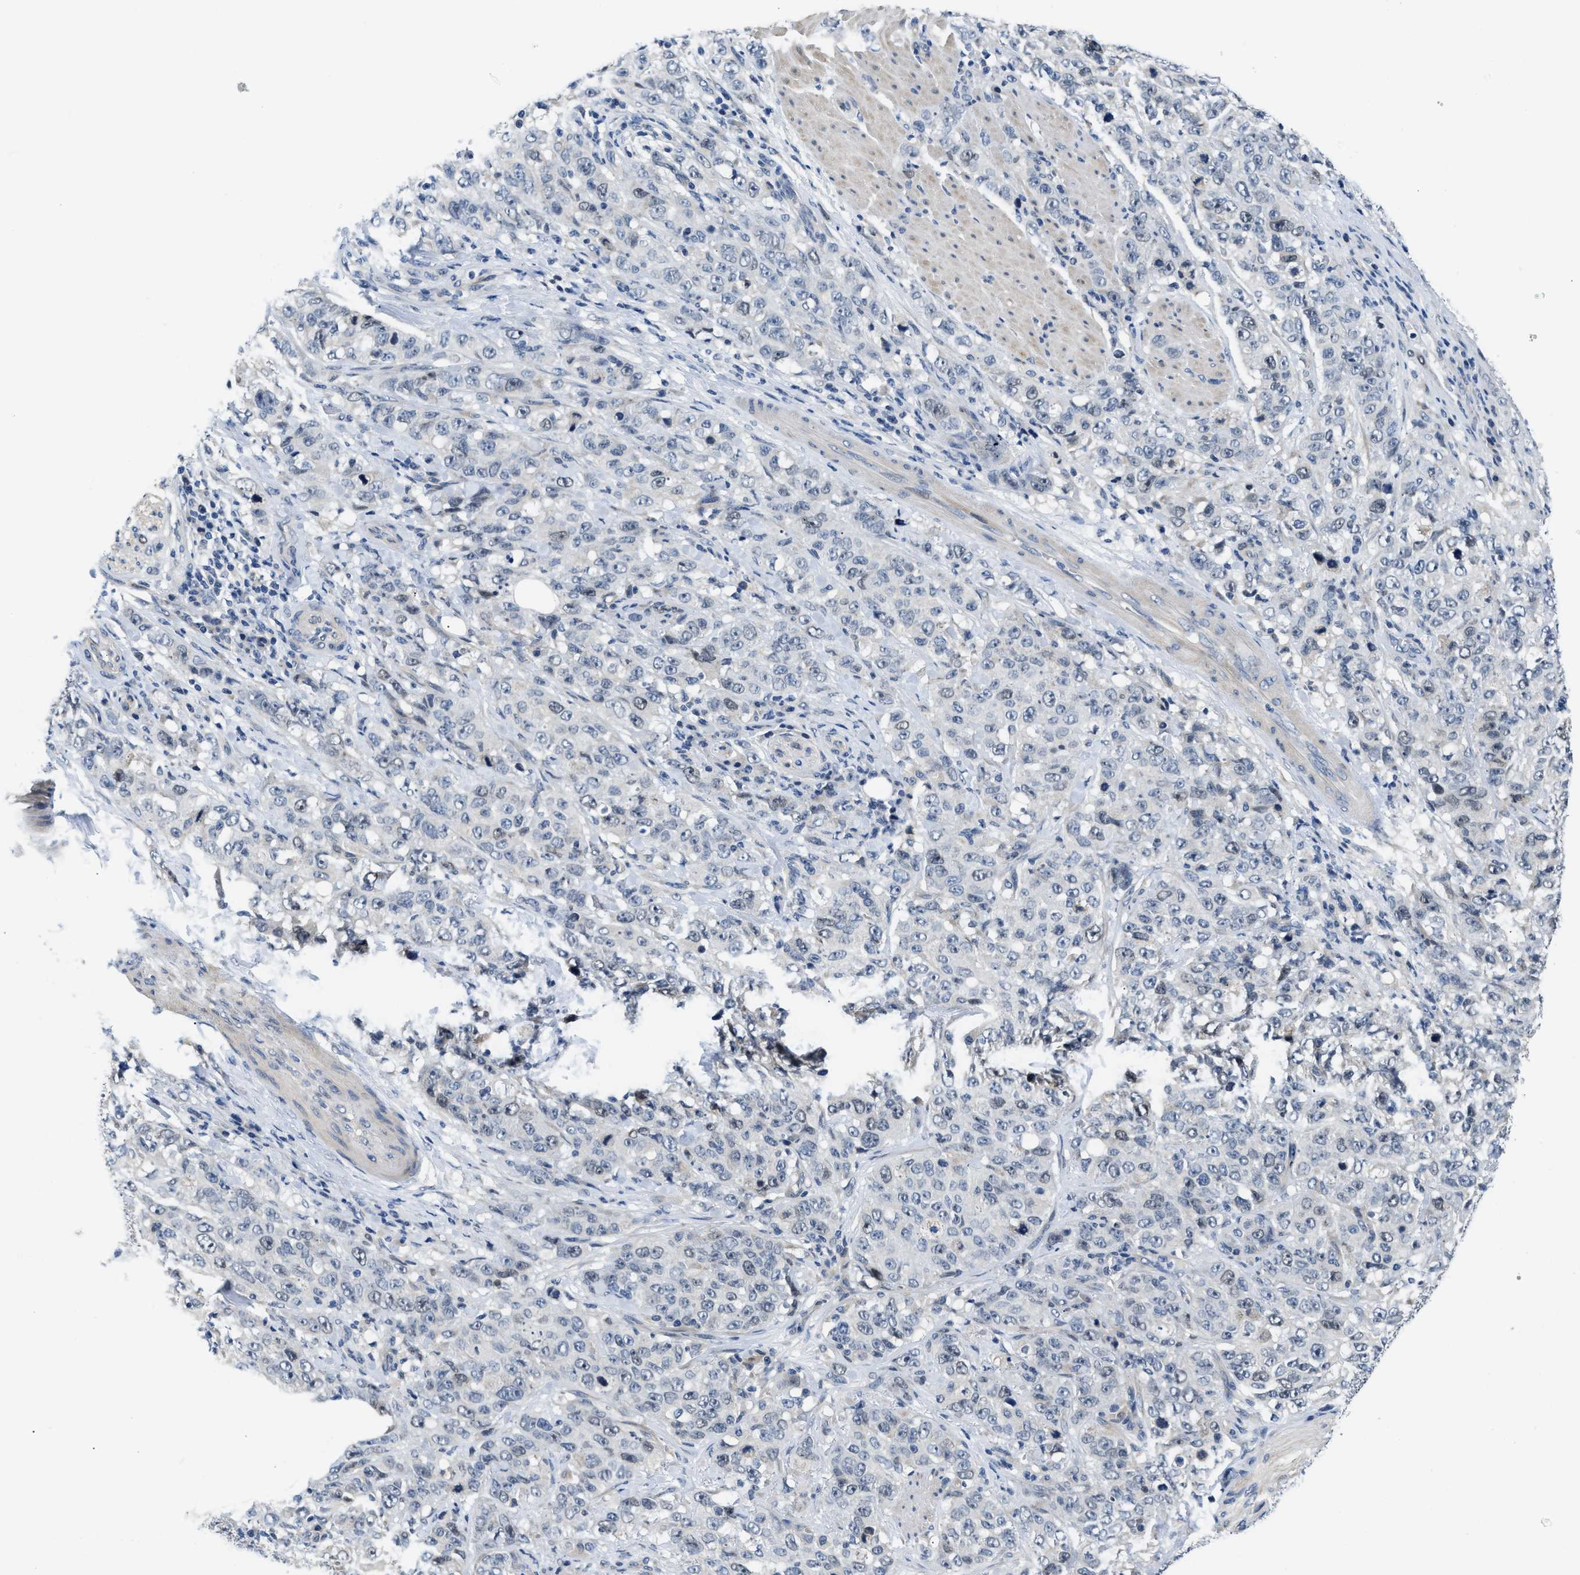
{"staining": {"intensity": "negative", "quantity": "none", "location": "none"}, "tissue": "stomach cancer", "cell_type": "Tumor cells", "image_type": "cancer", "snomed": [{"axis": "morphology", "description": "Adenocarcinoma, NOS"}, {"axis": "topography", "description": "Stomach"}], "caption": "Human stomach cancer stained for a protein using immunohistochemistry shows no expression in tumor cells.", "gene": "CLGN", "patient": {"sex": "male", "age": 48}}